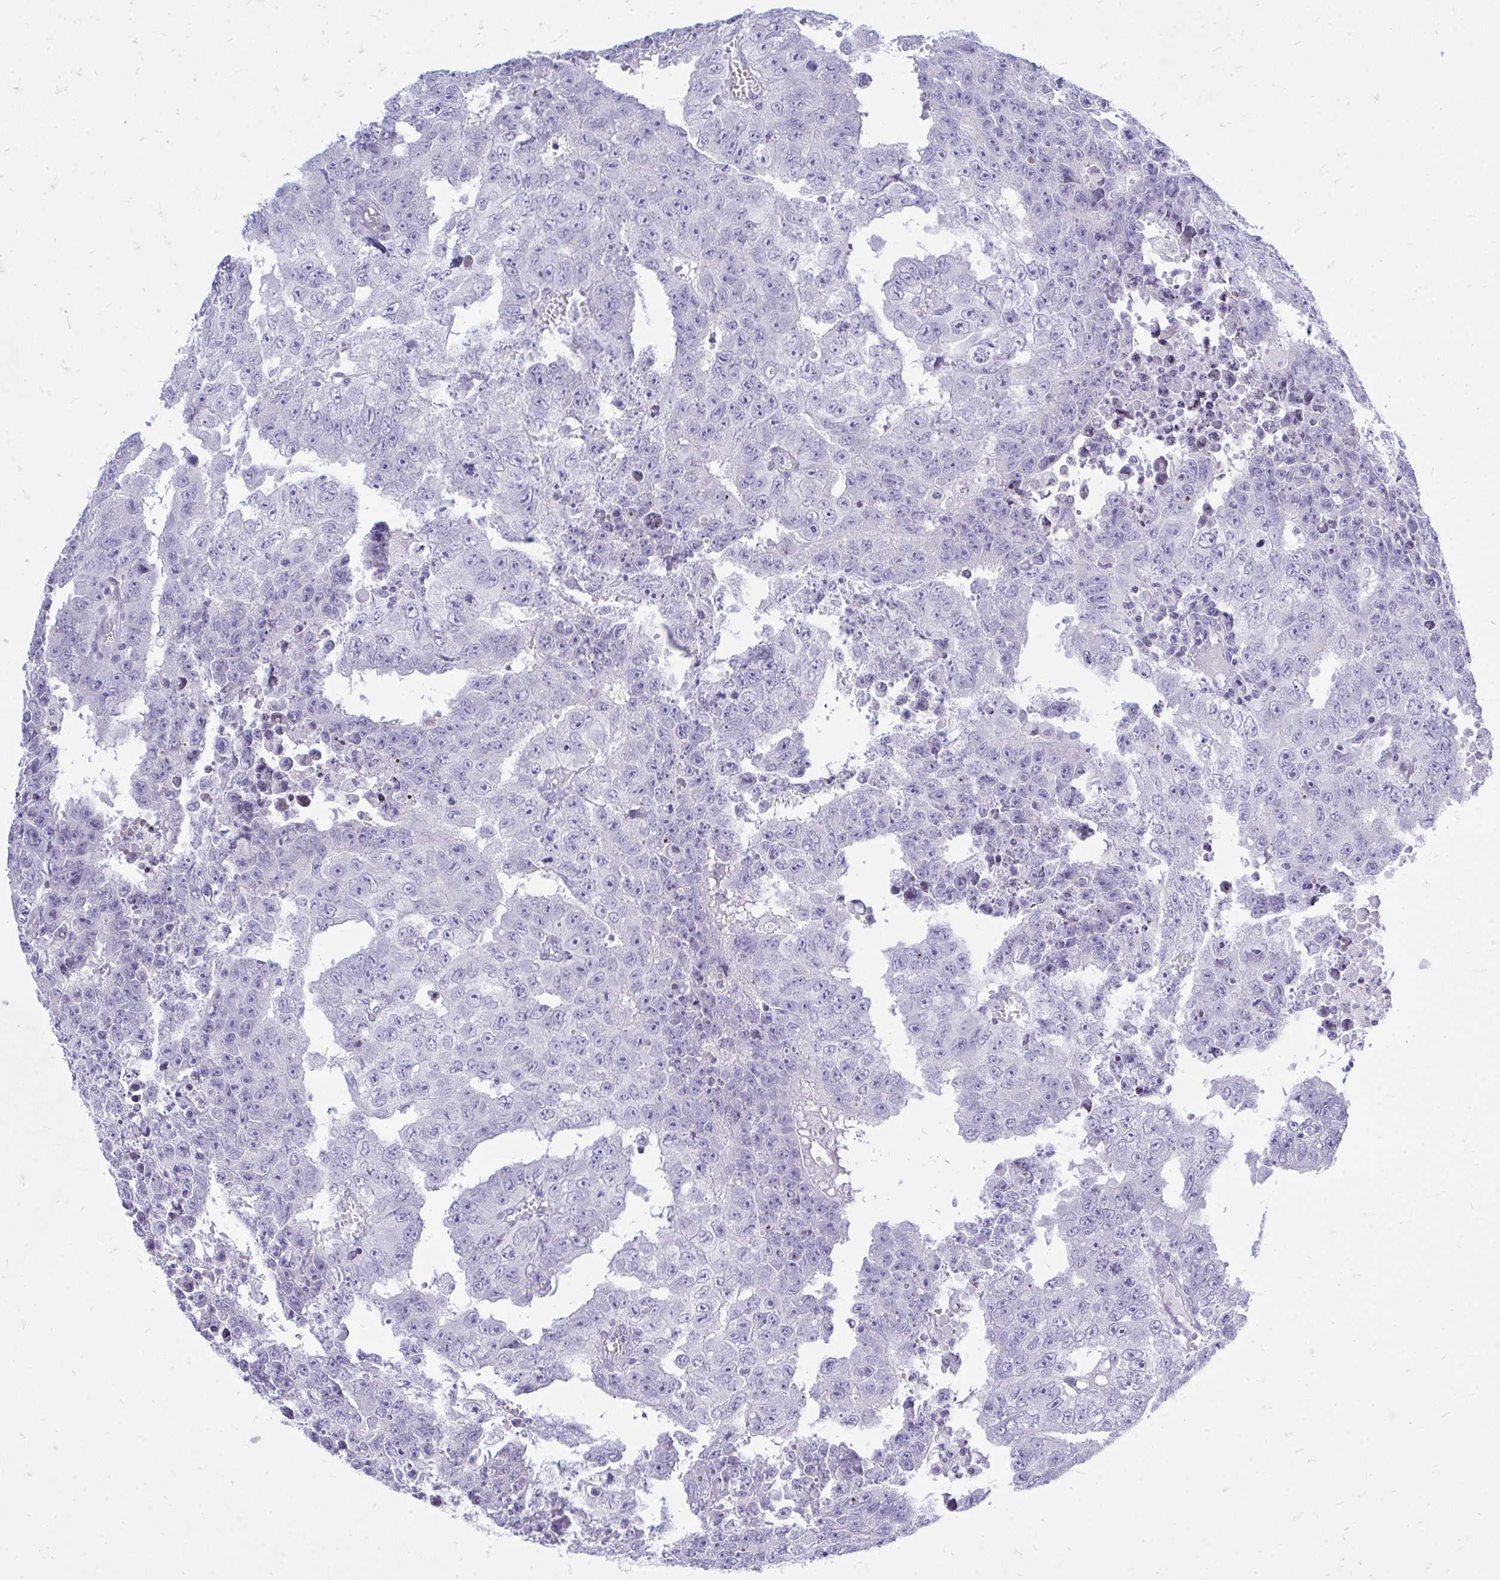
{"staining": {"intensity": "negative", "quantity": "none", "location": "none"}, "tissue": "testis cancer", "cell_type": "Tumor cells", "image_type": "cancer", "snomed": [{"axis": "morphology", "description": "Carcinoma, Embryonal, NOS"}, {"axis": "morphology", "description": "Teratoma, malignant, NOS"}, {"axis": "topography", "description": "Testis"}], "caption": "This is an IHC photomicrograph of human testis cancer. There is no staining in tumor cells.", "gene": "GABRA1", "patient": {"sex": "male", "age": 24}}